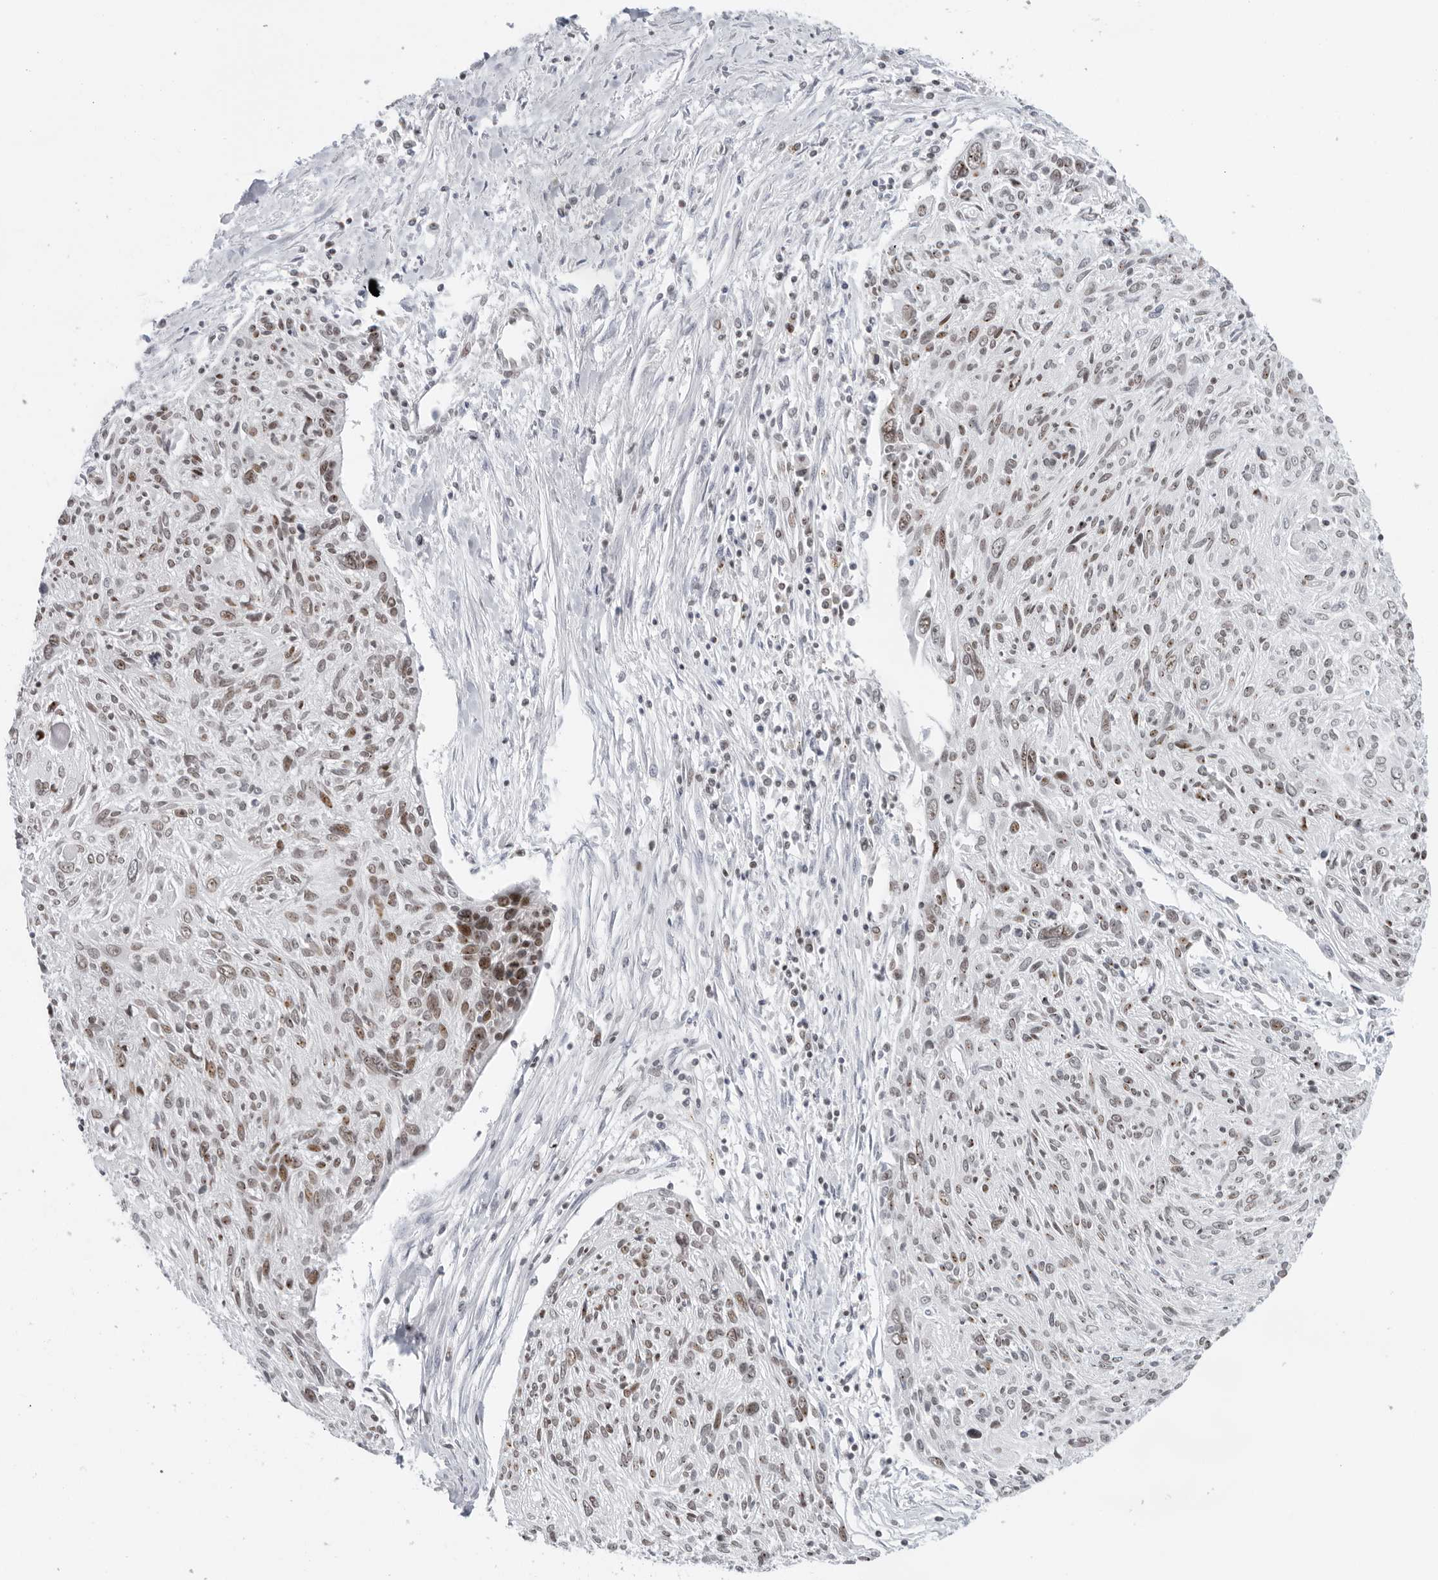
{"staining": {"intensity": "moderate", "quantity": "25%-75%", "location": "nuclear"}, "tissue": "cervical cancer", "cell_type": "Tumor cells", "image_type": "cancer", "snomed": [{"axis": "morphology", "description": "Squamous cell carcinoma, NOS"}, {"axis": "topography", "description": "Cervix"}], "caption": "The immunohistochemical stain labels moderate nuclear positivity in tumor cells of cervical cancer tissue.", "gene": "TOX4", "patient": {"sex": "female", "age": 51}}